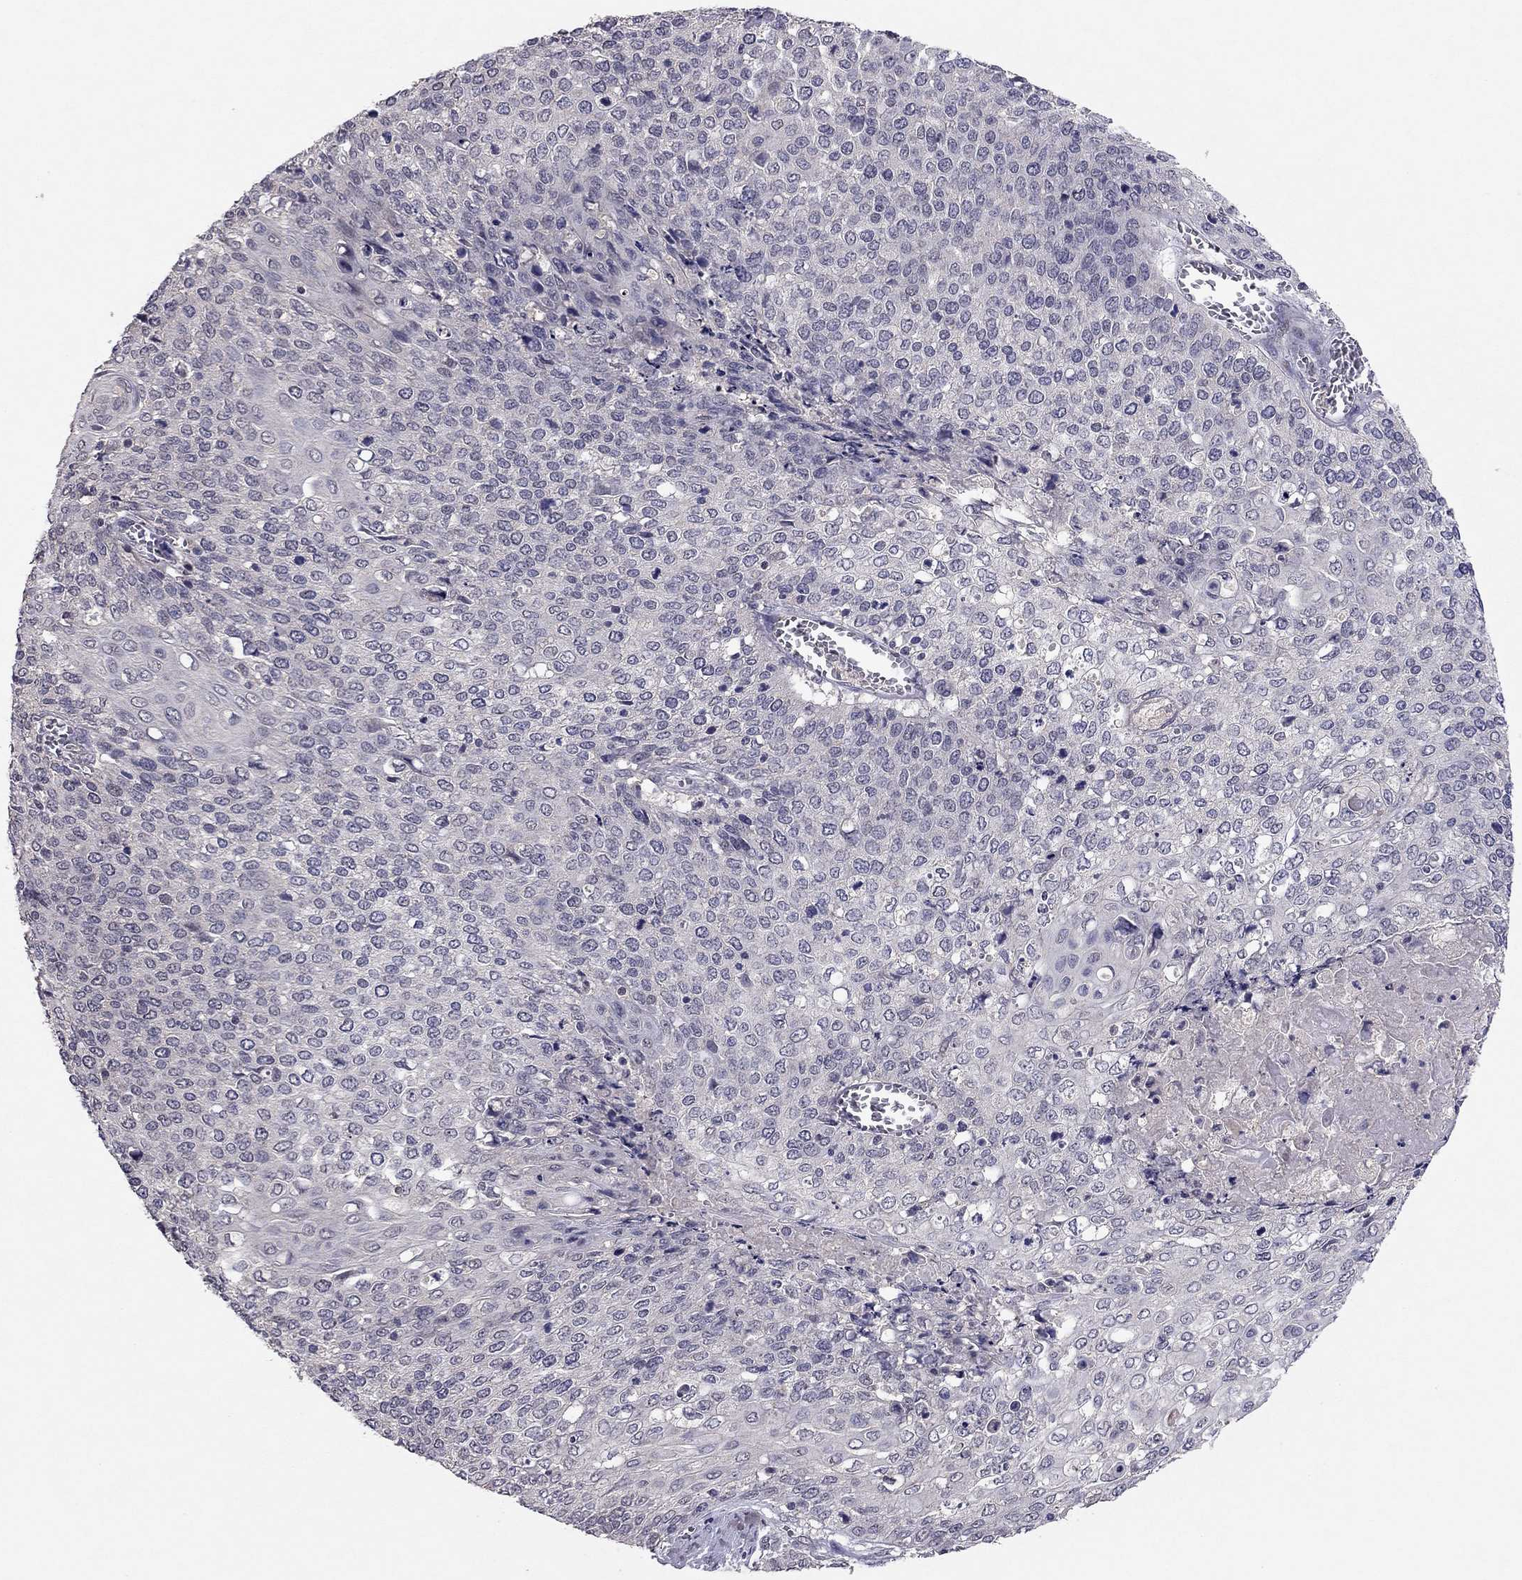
{"staining": {"intensity": "negative", "quantity": "none", "location": "none"}, "tissue": "cervical cancer", "cell_type": "Tumor cells", "image_type": "cancer", "snomed": [{"axis": "morphology", "description": "Squamous cell carcinoma, NOS"}, {"axis": "topography", "description": "Cervix"}], "caption": "DAB (3,3'-diaminobenzidine) immunohistochemical staining of cervical cancer demonstrates no significant positivity in tumor cells.", "gene": "ESR2", "patient": {"sex": "female", "age": 39}}